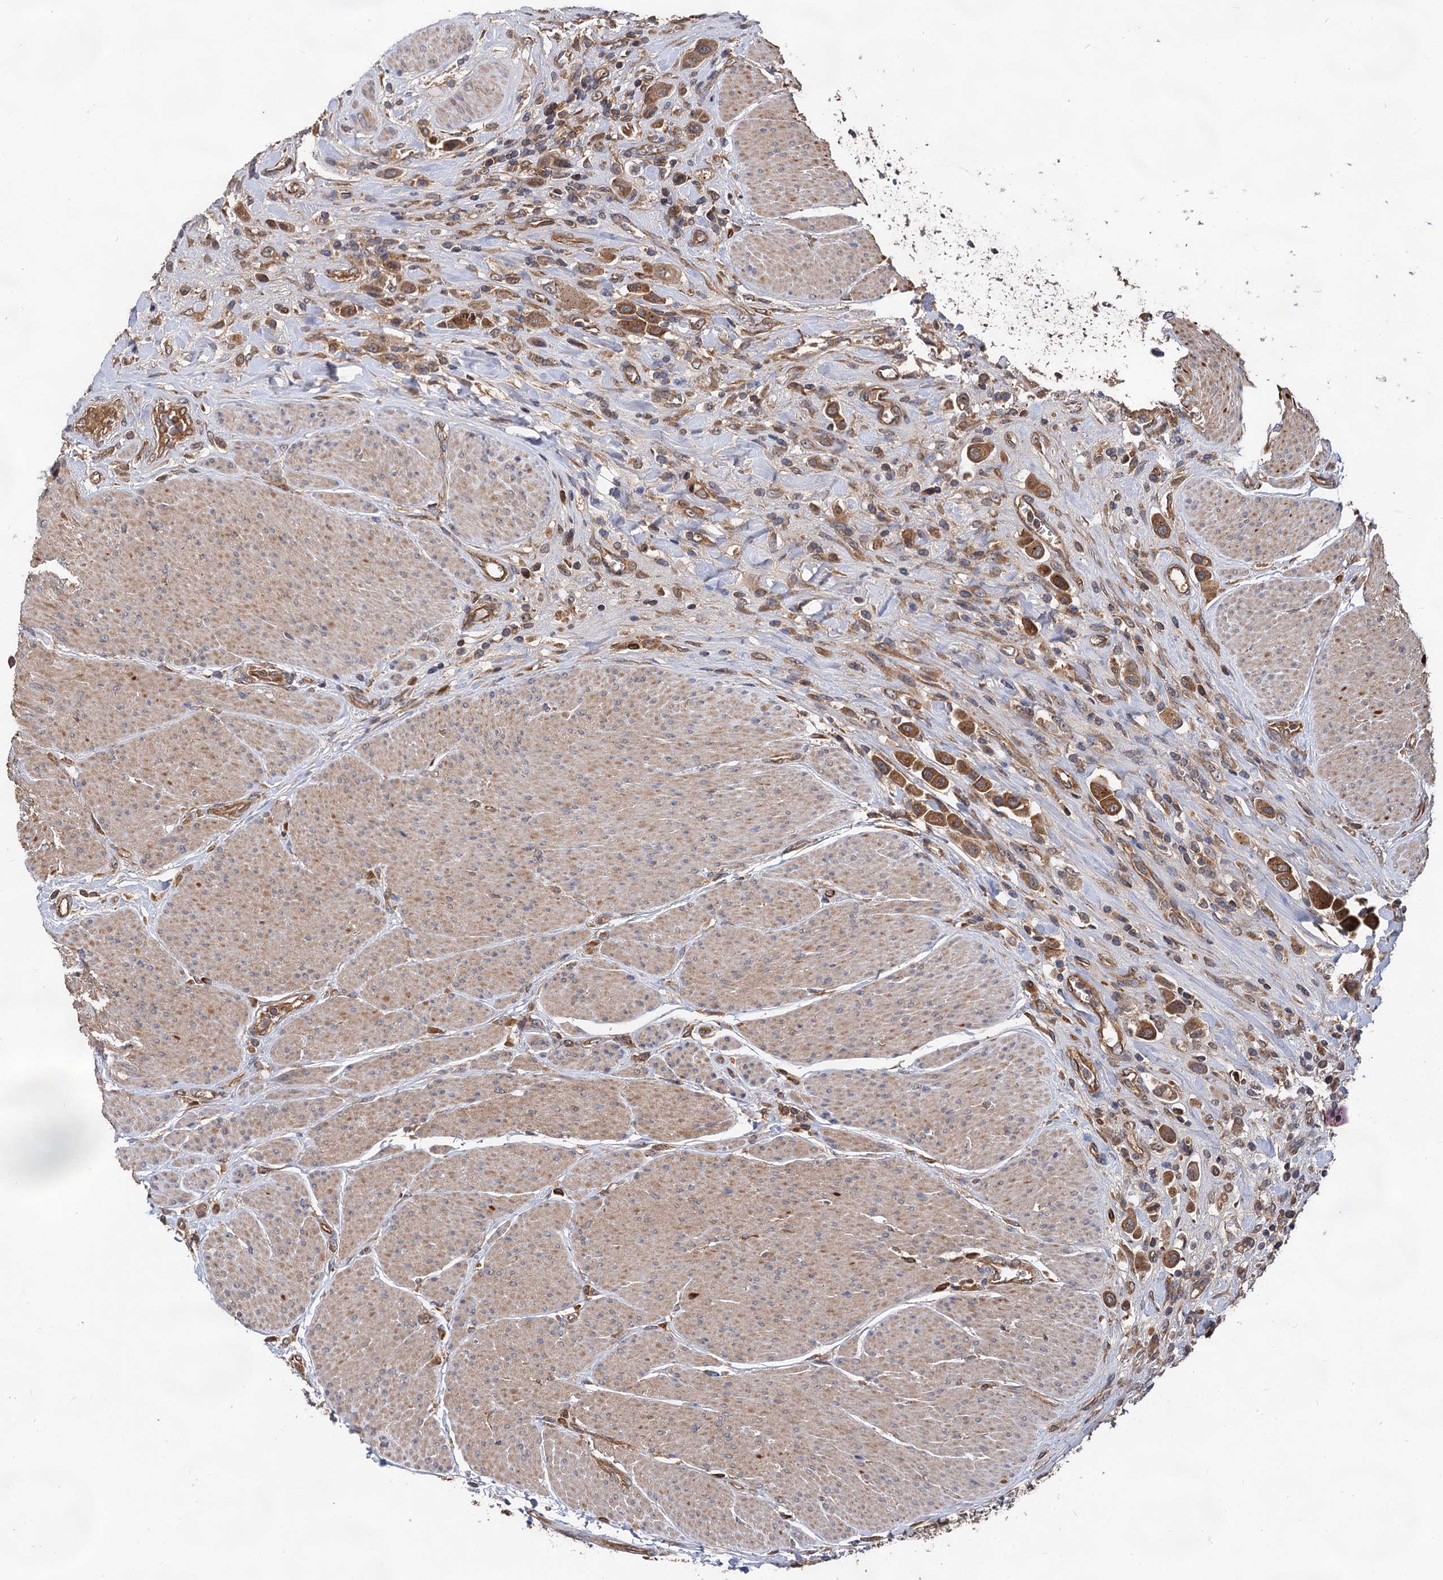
{"staining": {"intensity": "moderate", "quantity": ">75%", "location": "cytoplasmic/membranous"}, "tissue": "urothelial cancer", "cell_type": "Tumor cells", "image_type": "cancer", "snomed": [{"axis": "morphology", "description": "Urothelial carcinoma, High grade"}, {"axis": "topography", "description": "Urinary bladder"}], "caption": "High-grade urothelial carcinoma stained with immunohistochemistry exhibits moderate cytoplasmic/membranous positivity in about >75% of tumor cells.", "gene": "TEX9", "patient": {"sex": "male", "age": 50}}